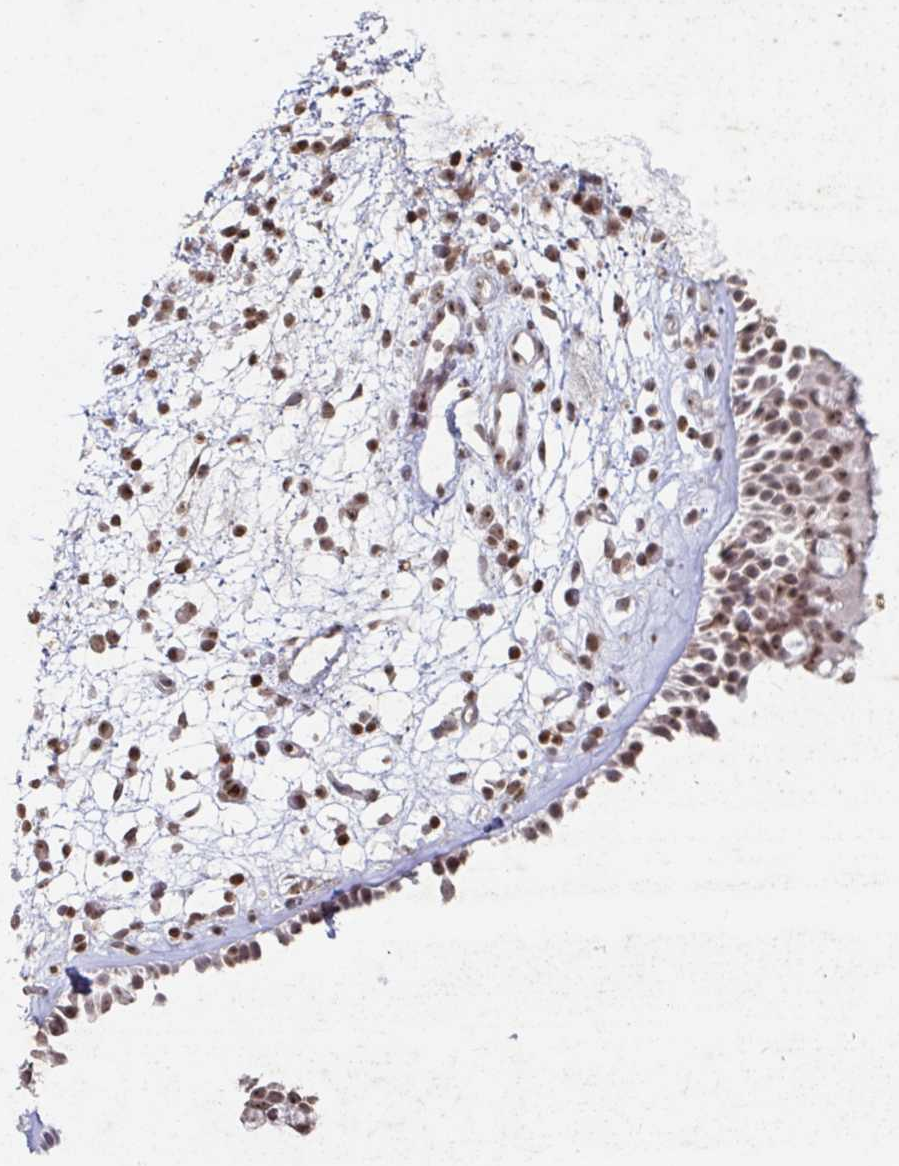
{"staining": {"intensity": "moderate", "quantity": ">75%", "location": "nuclear"}, "tissue": "nasopharynx", "cell_type": "Respiratory epithelial cells", "image_type": "normal", "snomed": [{"axis": "morphology", "description": "Normal tissue, NOS"}, {"axis": "topography", "description": "Nasopharynx"}], "caption": "A medium amount of moderate nuclear positivity is seen in approximately >75% of respiratory epithelial cells in benign nasopharynx.", "gene": "C19orf53", "patient": {"sex": "female", "age": 70}}